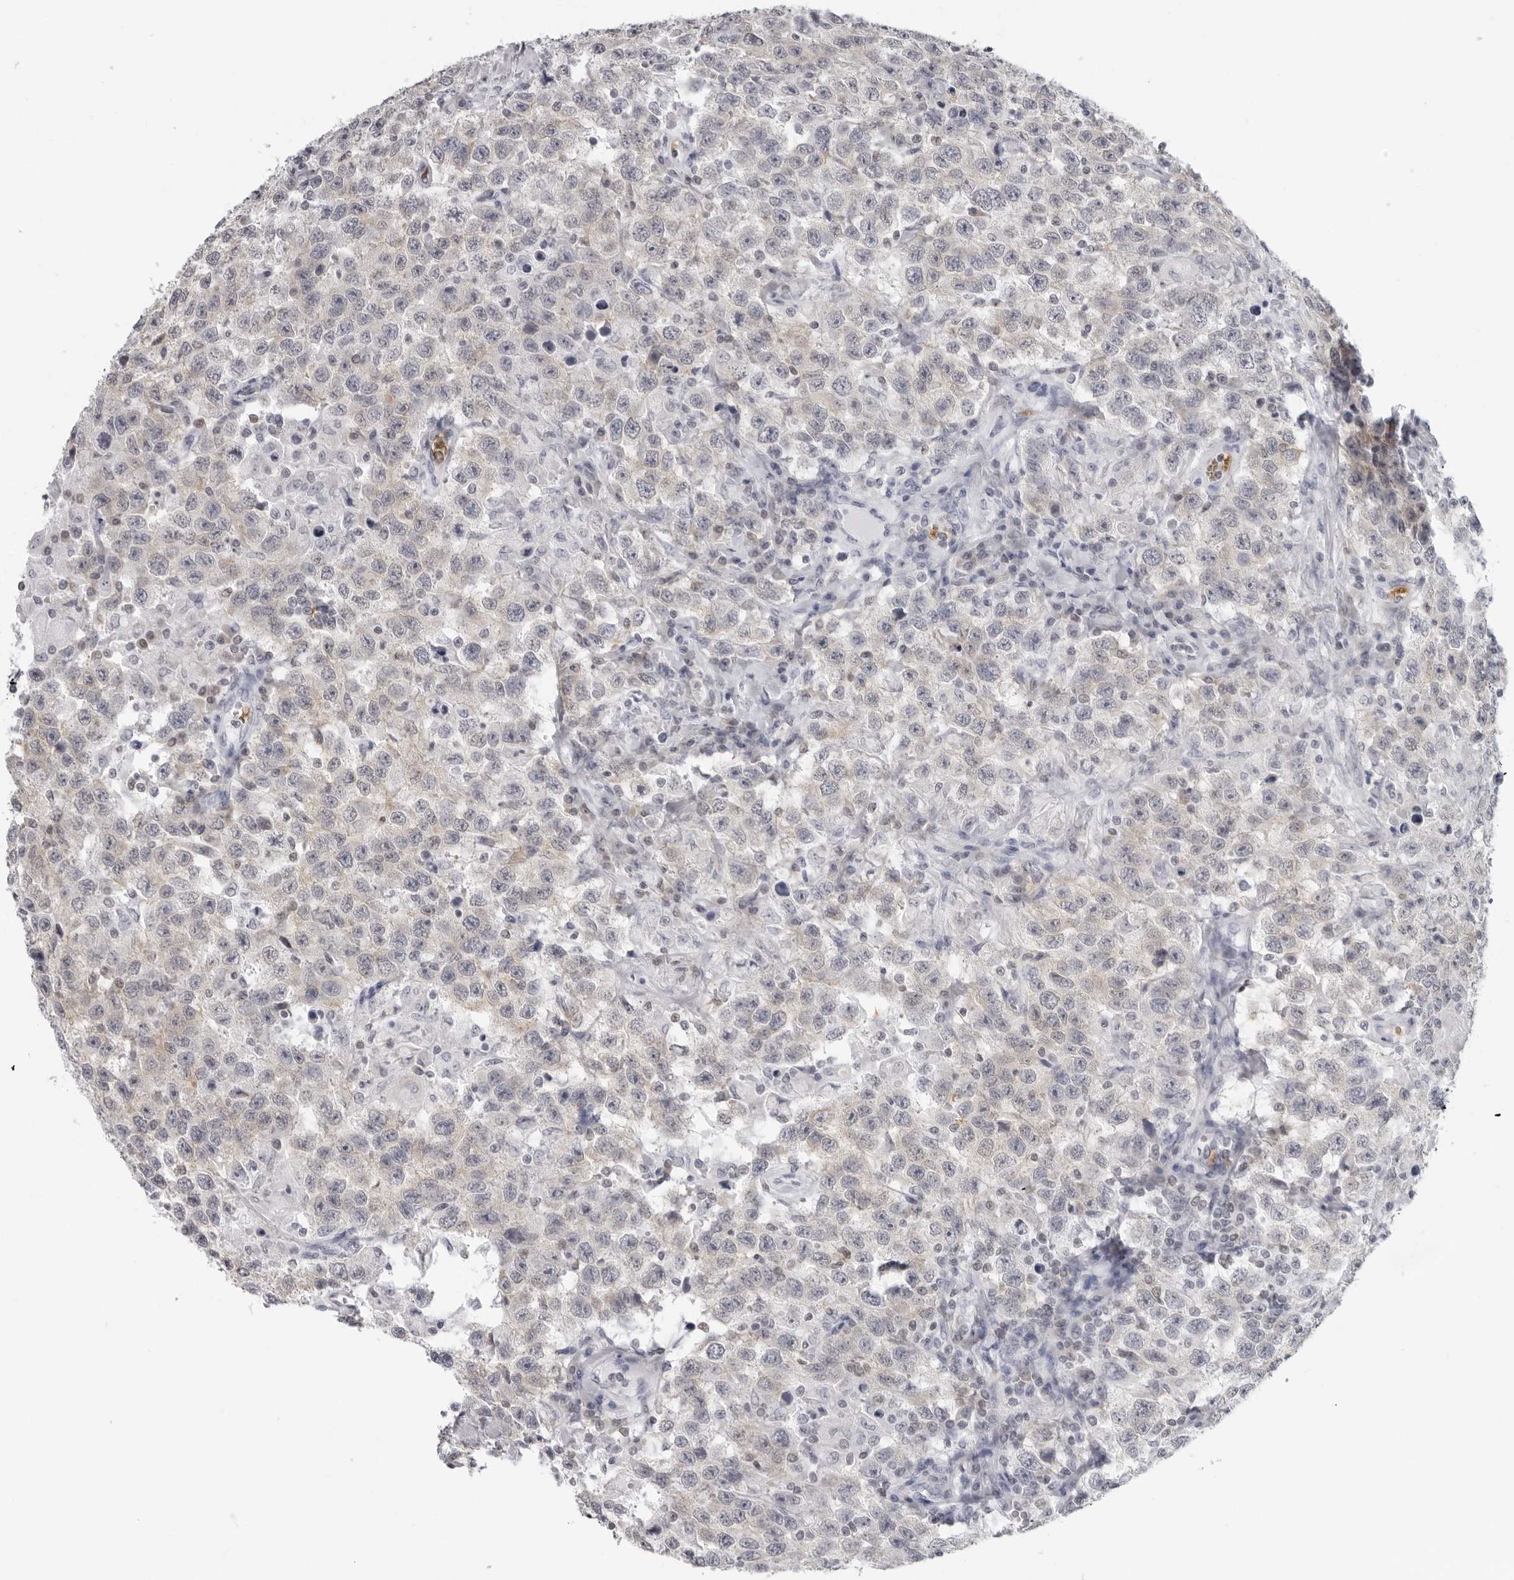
{"staining": {"intensity": "negative", "quantity": "none", "location": "none"}, "tissue": "testis cancer", "cell_type": "Tumor cells", "image_type": "cancer", "snomed": [{"axis": "morphology", "description": "Seminoma, NOS"}, {"axis": "topography", "description": "Testis"}], "caption": "Tumor cells are negative for brown protein staining in testis seminoma. The staining is performed using DAB brown chromogen with nuclei counter-stained in using hematoxylin.", "gene": "EPB41", "patient": {"sex": "male", "age": 41}}